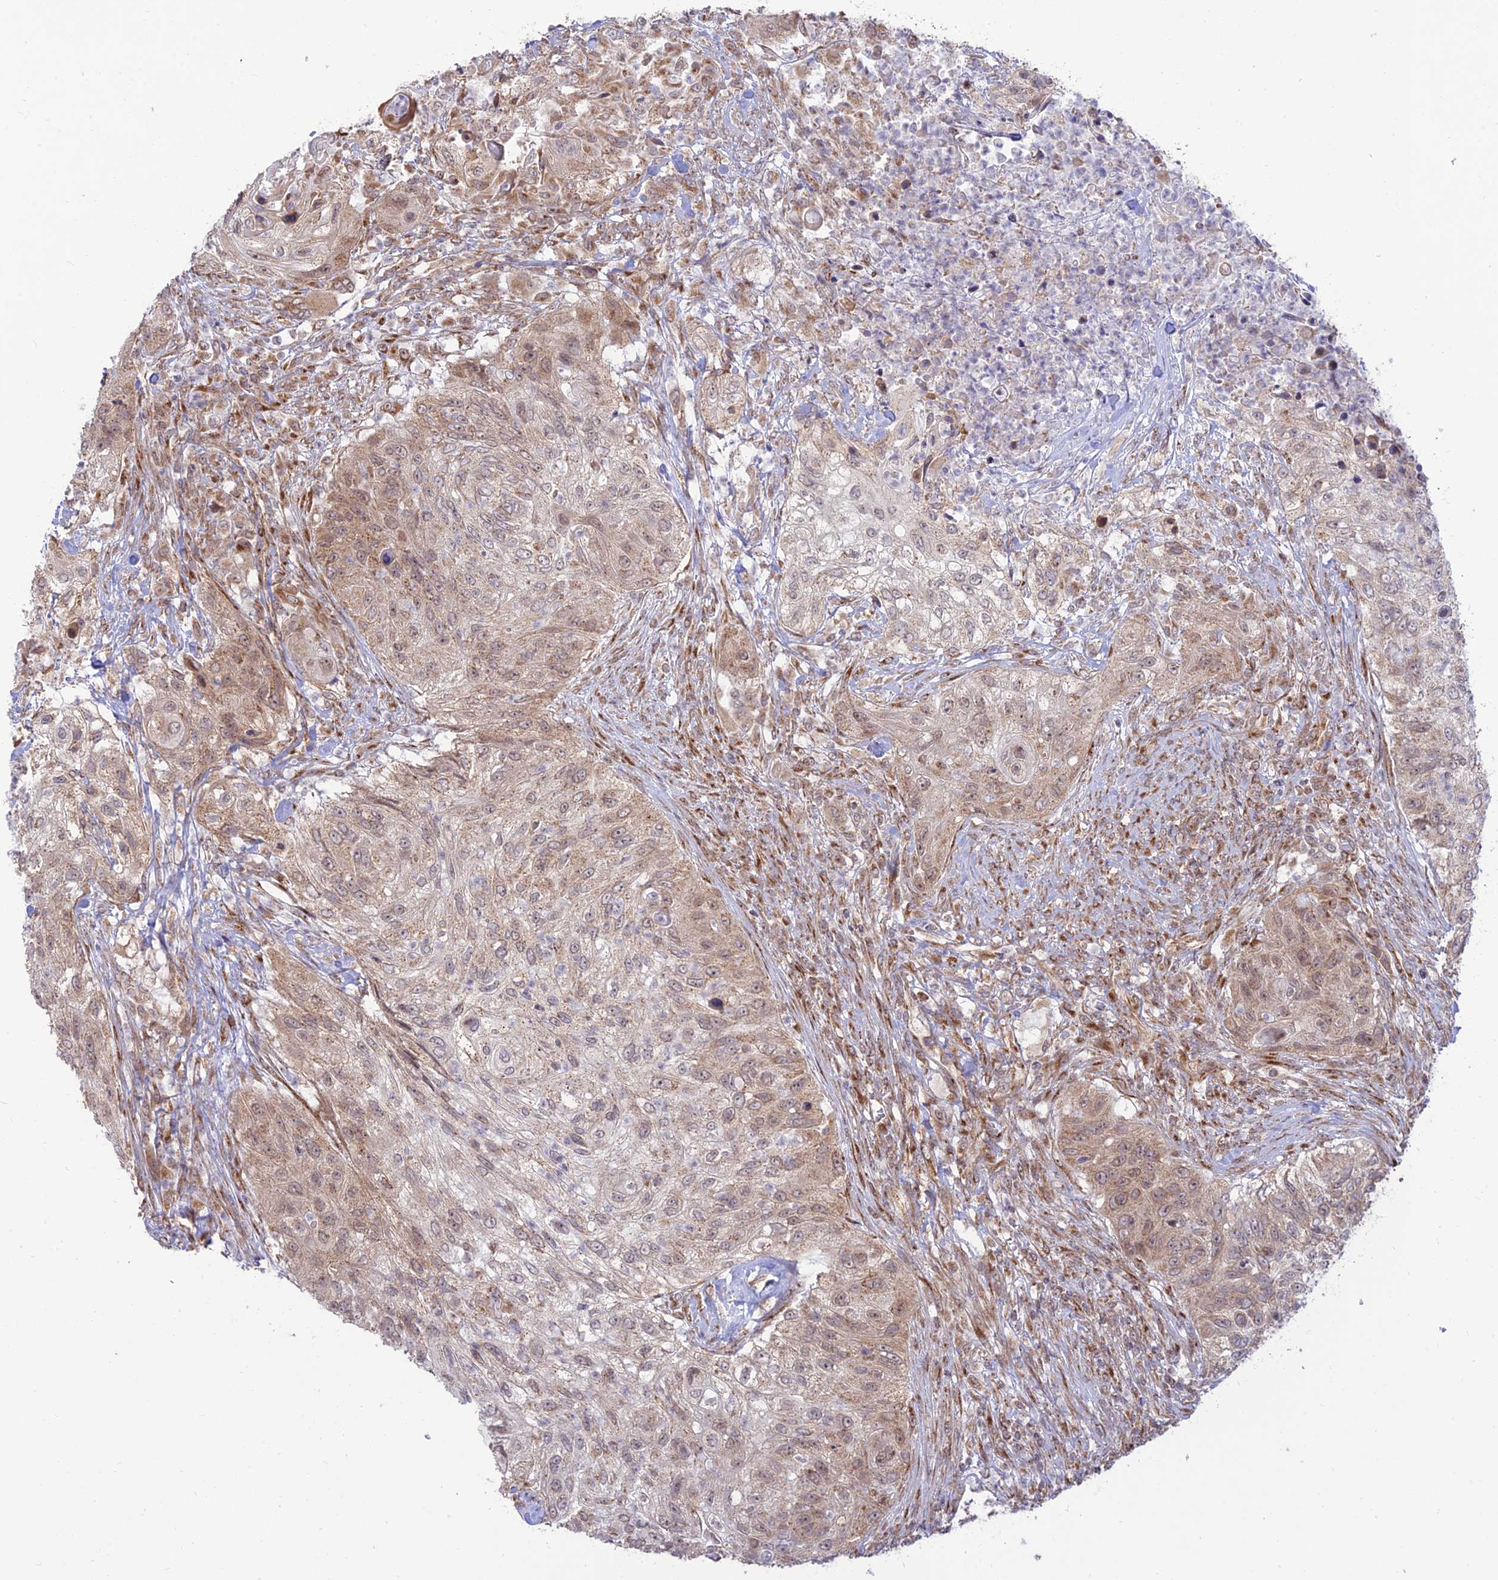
{"staining": {"intensity": "weak", "quantity": "25%-75%", "location": "cytoplasmic/membranous"}, "tissue": "urothelial cancer", "cell_type": "Tumor cells", "image_type": "cancer", "snomed": [{"axis": "morphology", "description": "Urothelial carcinoma, High grade"}, {"axis": "topography", "description": "Urinary bladder"}], "caption": "Urothelial carcinoma (high-grade) tissue reveals weak cytoplasmic/membranous staining in approximately 25%-75% of tumor cells (DAB (3,3'-diaminobenzidine) IHC, brown staining for protein, blue staining for nuclei).", "gene": "GOLGA3", "patient": {"sex": "female", "age": 60}}